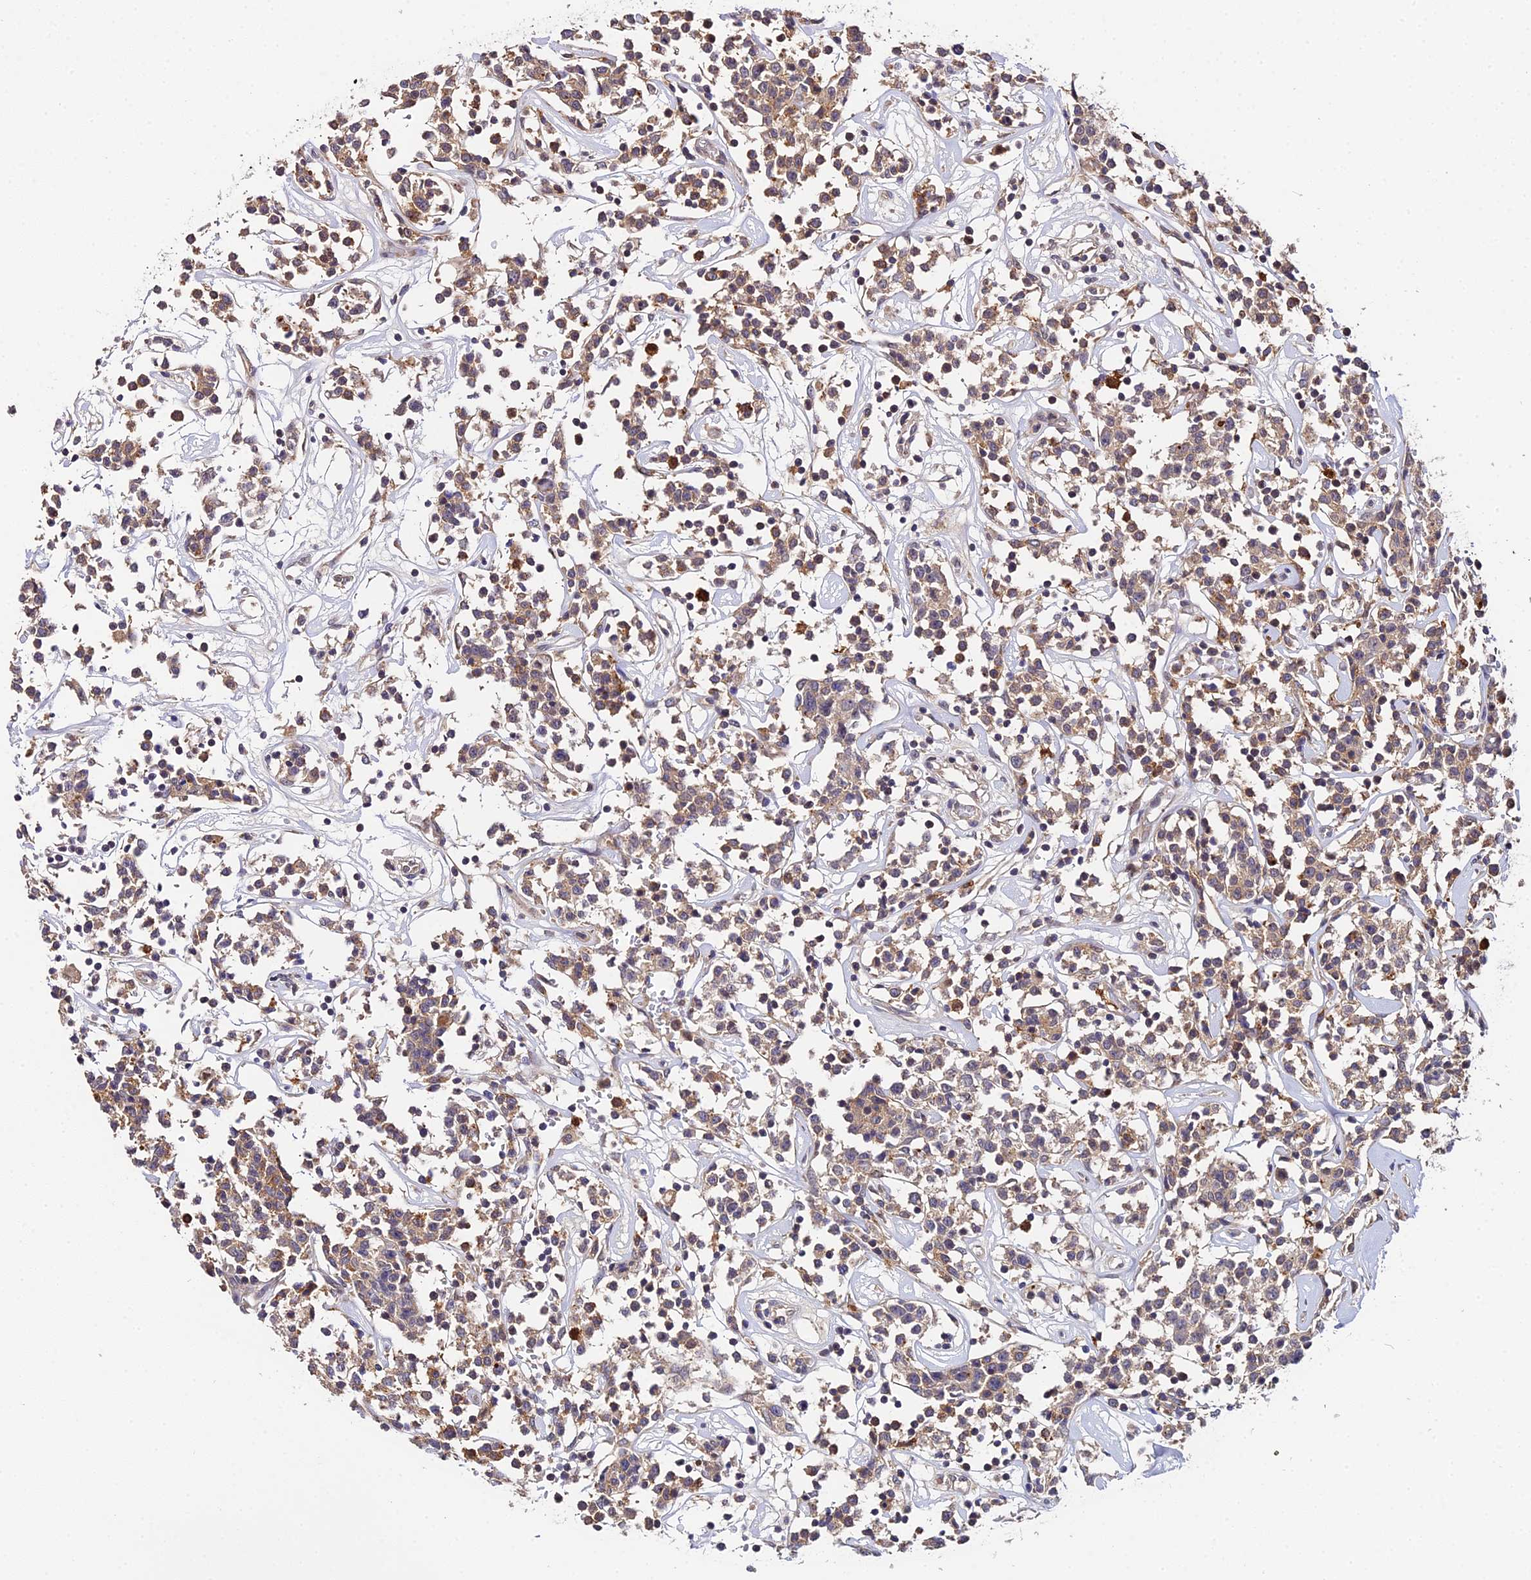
{"staining": {"intensity": "moderate", "quantity": ">75%", "location": "cytoplasmic/membranous"}, "tissue": "lymphoma", "cell_type": "Tumor cells", "image_type": "cancer", "snomed": [{"axis": "morphology", "description": "Malignant lymphoma, non-Hodgkin's type, Low grade"}, {"axis": "topography", "description": "Small intestine"}], "caption": "Low-grade malignant lymphoma, non-Hodgkin's type stained with a protein marker demonstrates moderate staining in tumor cells.", "gene": "ZBED8", "patient": {"sex": "female", "age": 59}}